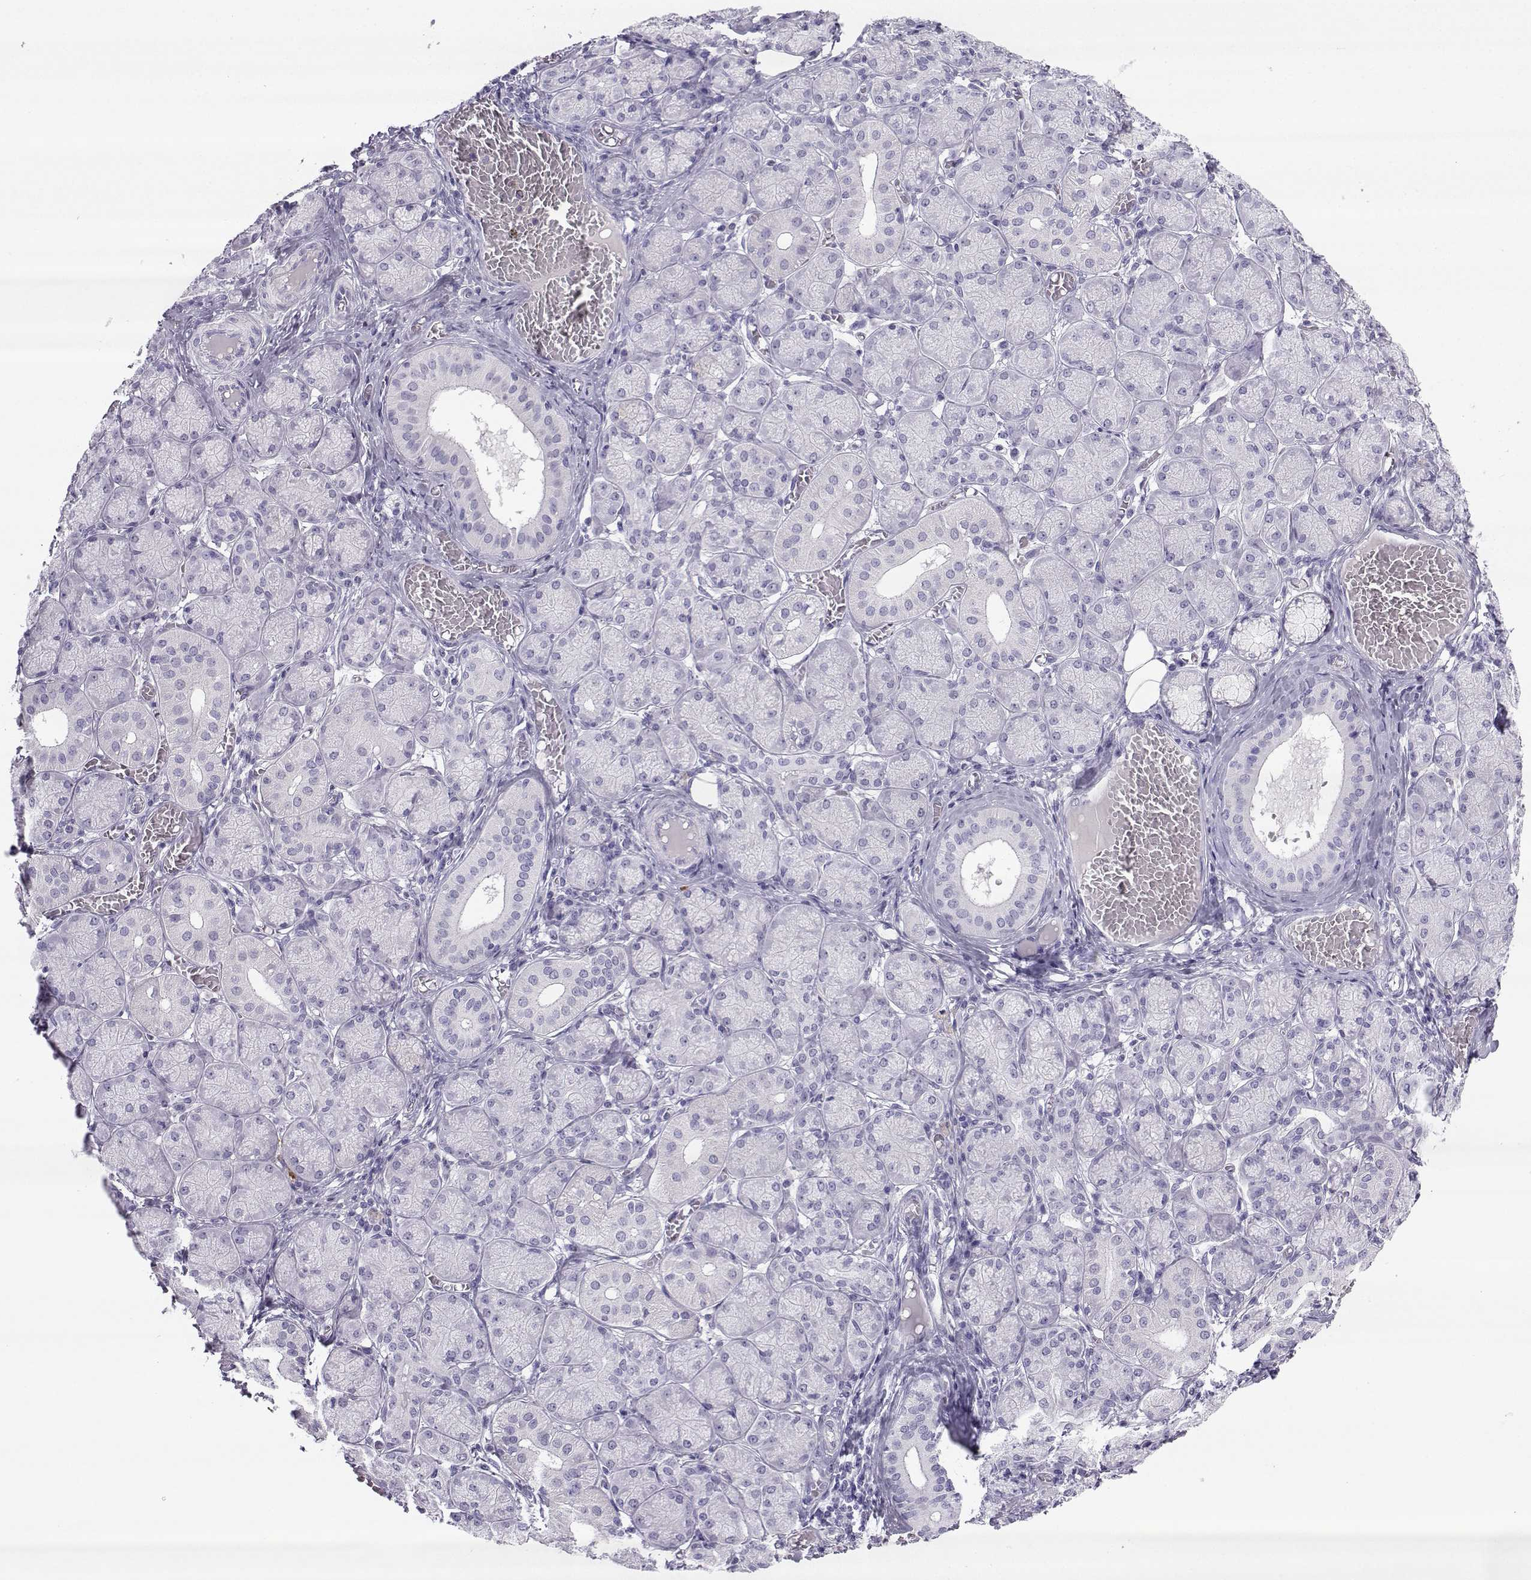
{"staining": {"intensity": "negative", "quantity": "none", "location": "none"}, "tissue": "salivary gland", "cell_type": "Glandular cells", "image_type": "normal", "snomed": [{"axis": "morphology", "description": "Normal tissue, NOS"}, {"axis": "topography", "description": "Salivary gland"}, {"axis": "topography", "description": "Peripheral nerve tissue"}], "caption": "Salivary gland stained for a protein using IHC exhibits no expression glandular cells.", "gene": "ARMC2", "patient": {"sex": "female", "age": 24}}